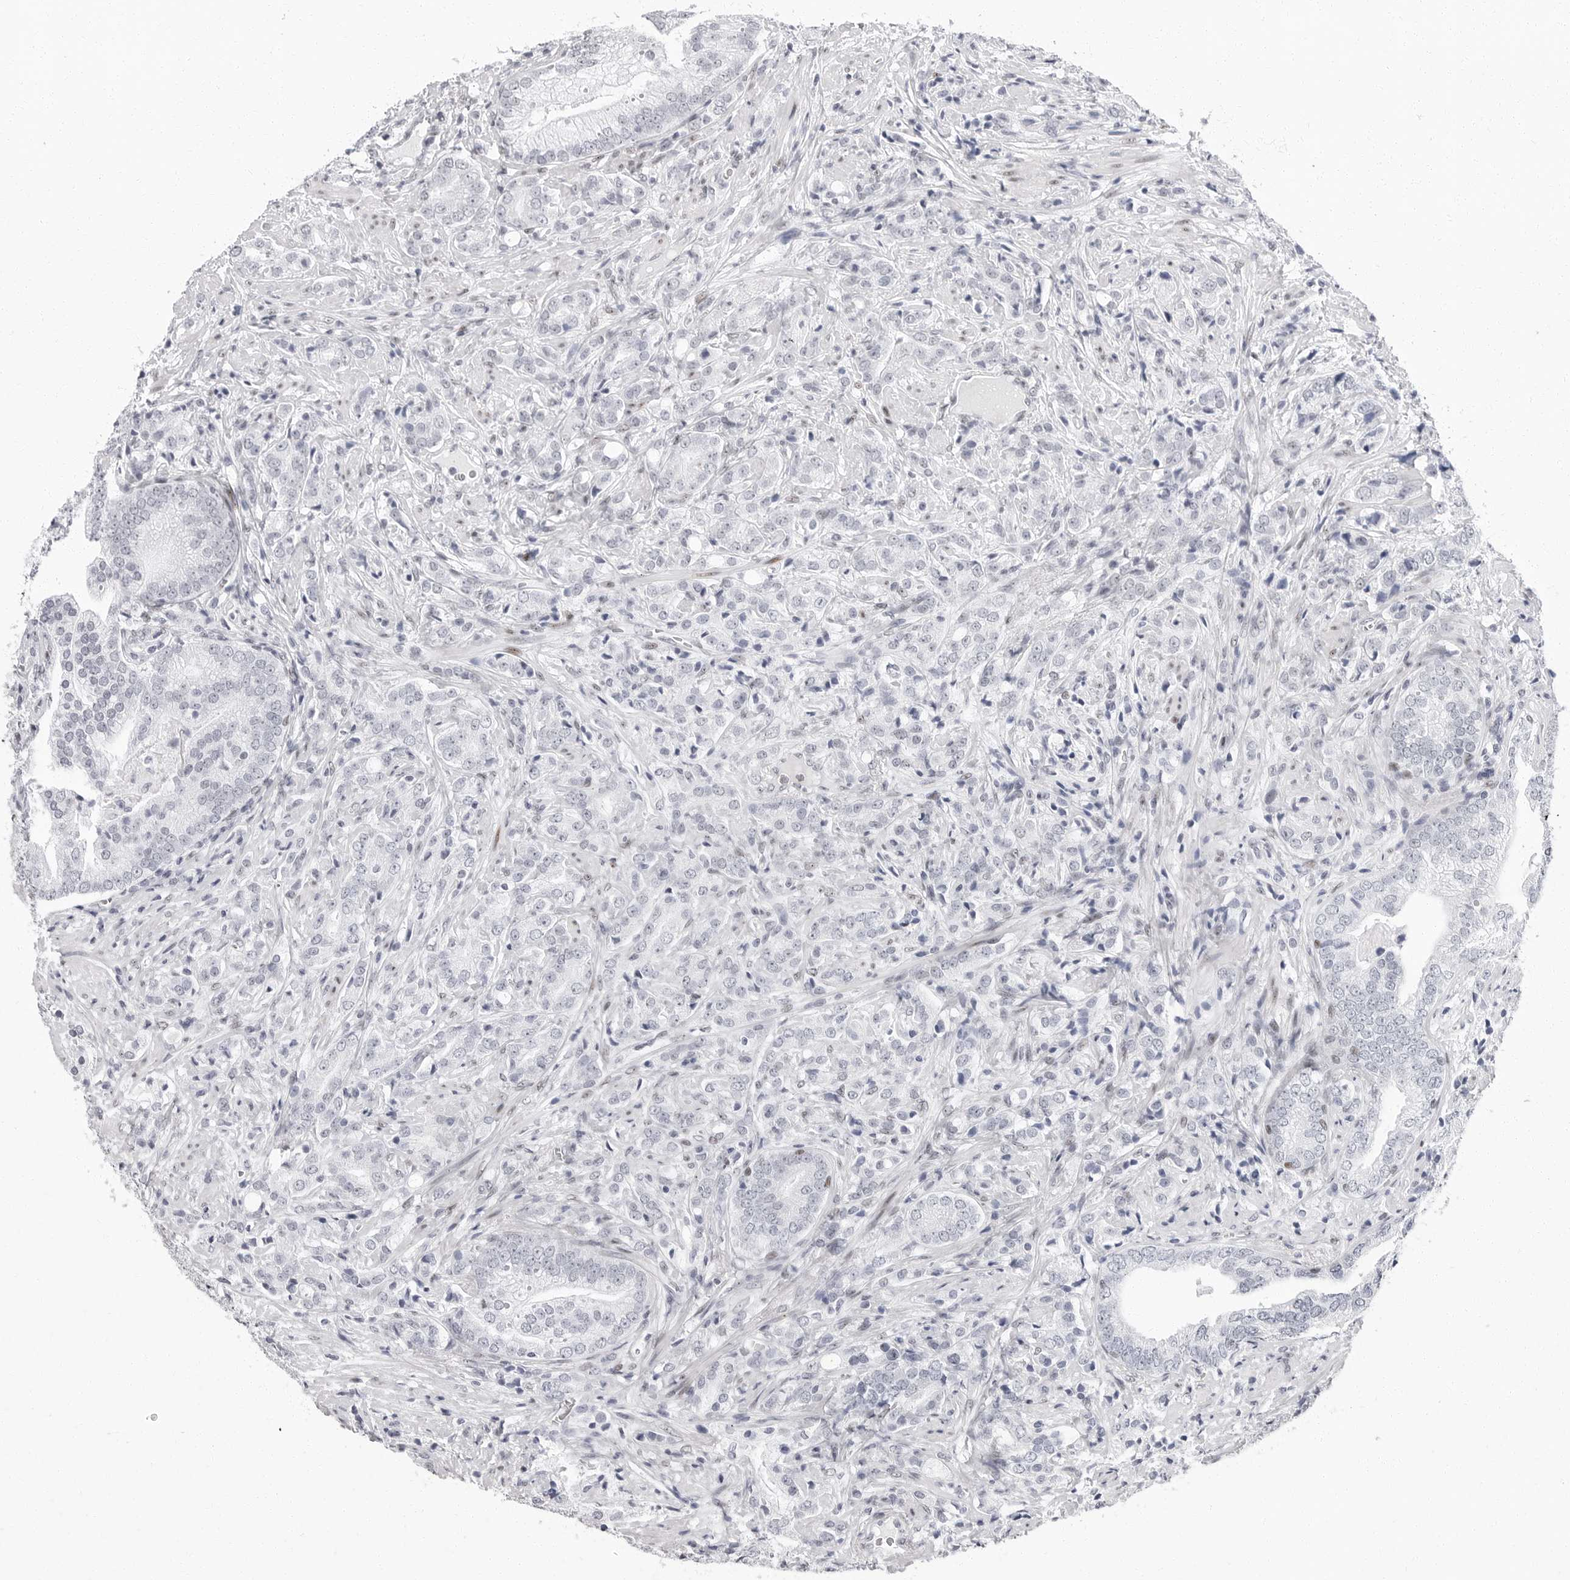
{"staining": {"intensity": "negative", "quantity": "none", "location": "none"}, "tissue": "prostate cancer", "cell_type": "Tumor cells", "image_type": "cancer", "snomed": [{"axis": "morphology", "description": "Adenocarcinoma, High grade"}, {"axis": "topography", "description": "Prostate"}], "caption": "Tumor cells show no significant staining in prostate cancer.", "gene": "VEZF1", "patient": {"sex": "male", "age": 57}}